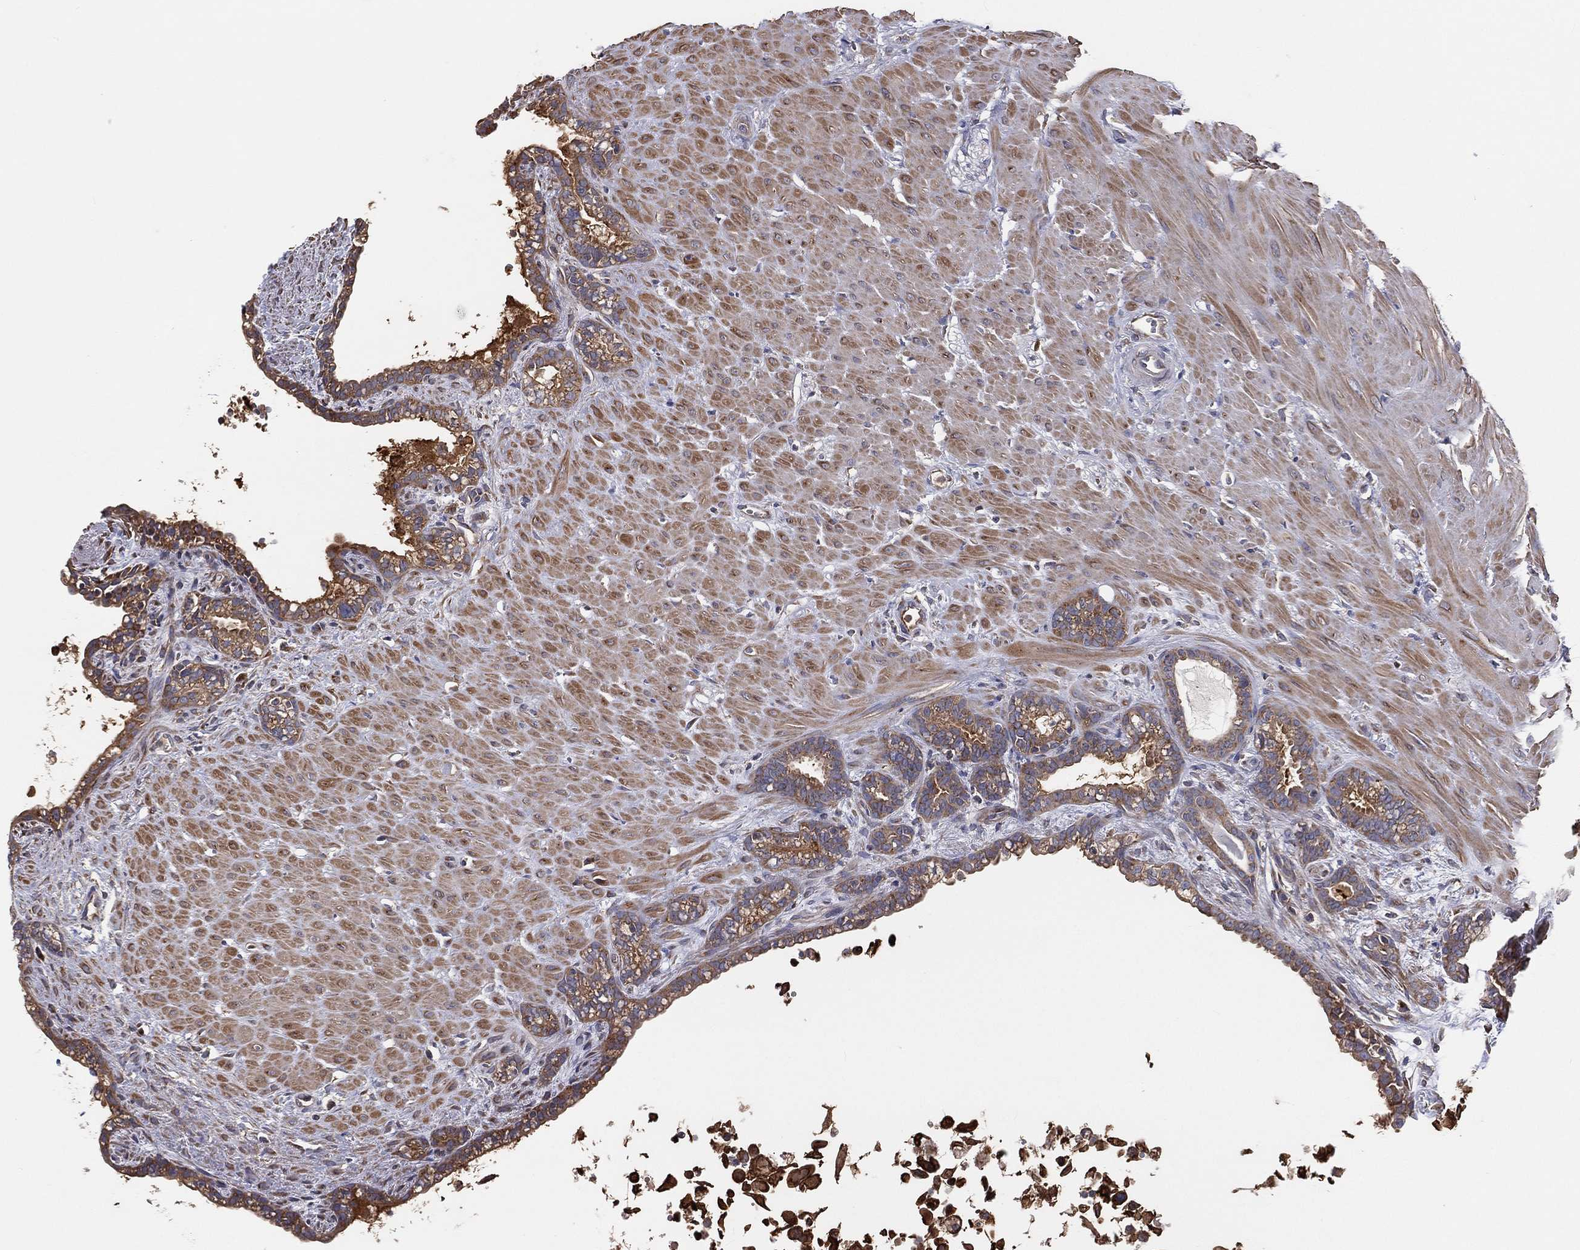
{"staining": {"intensity": "strong", "quantity": ">75%", "location": "cytoplasmic/membranous"}, "tissue": "seminal vesicle", "cell_type": "Glandular cells", "image_type": "normal", "snomed": [{"axis": "morphology", "description": "Normal tissue, NOS"}, {"axis": "morphology", "description": "Urothelial carcinoma, NOS"}, {"axis": "topography", "description": "Urinary bladder"}, {"axis": "topography", "description": "Seminal veicle"}], "caption": "Brown immunohistochemical staining in unremarkable human seminal vesicle reveals strong cytoplasmic/membranous expression in about >75% of glandular cells.", "gene": "EIF2B5", "patient": {"sex": "male", "age": 76}}